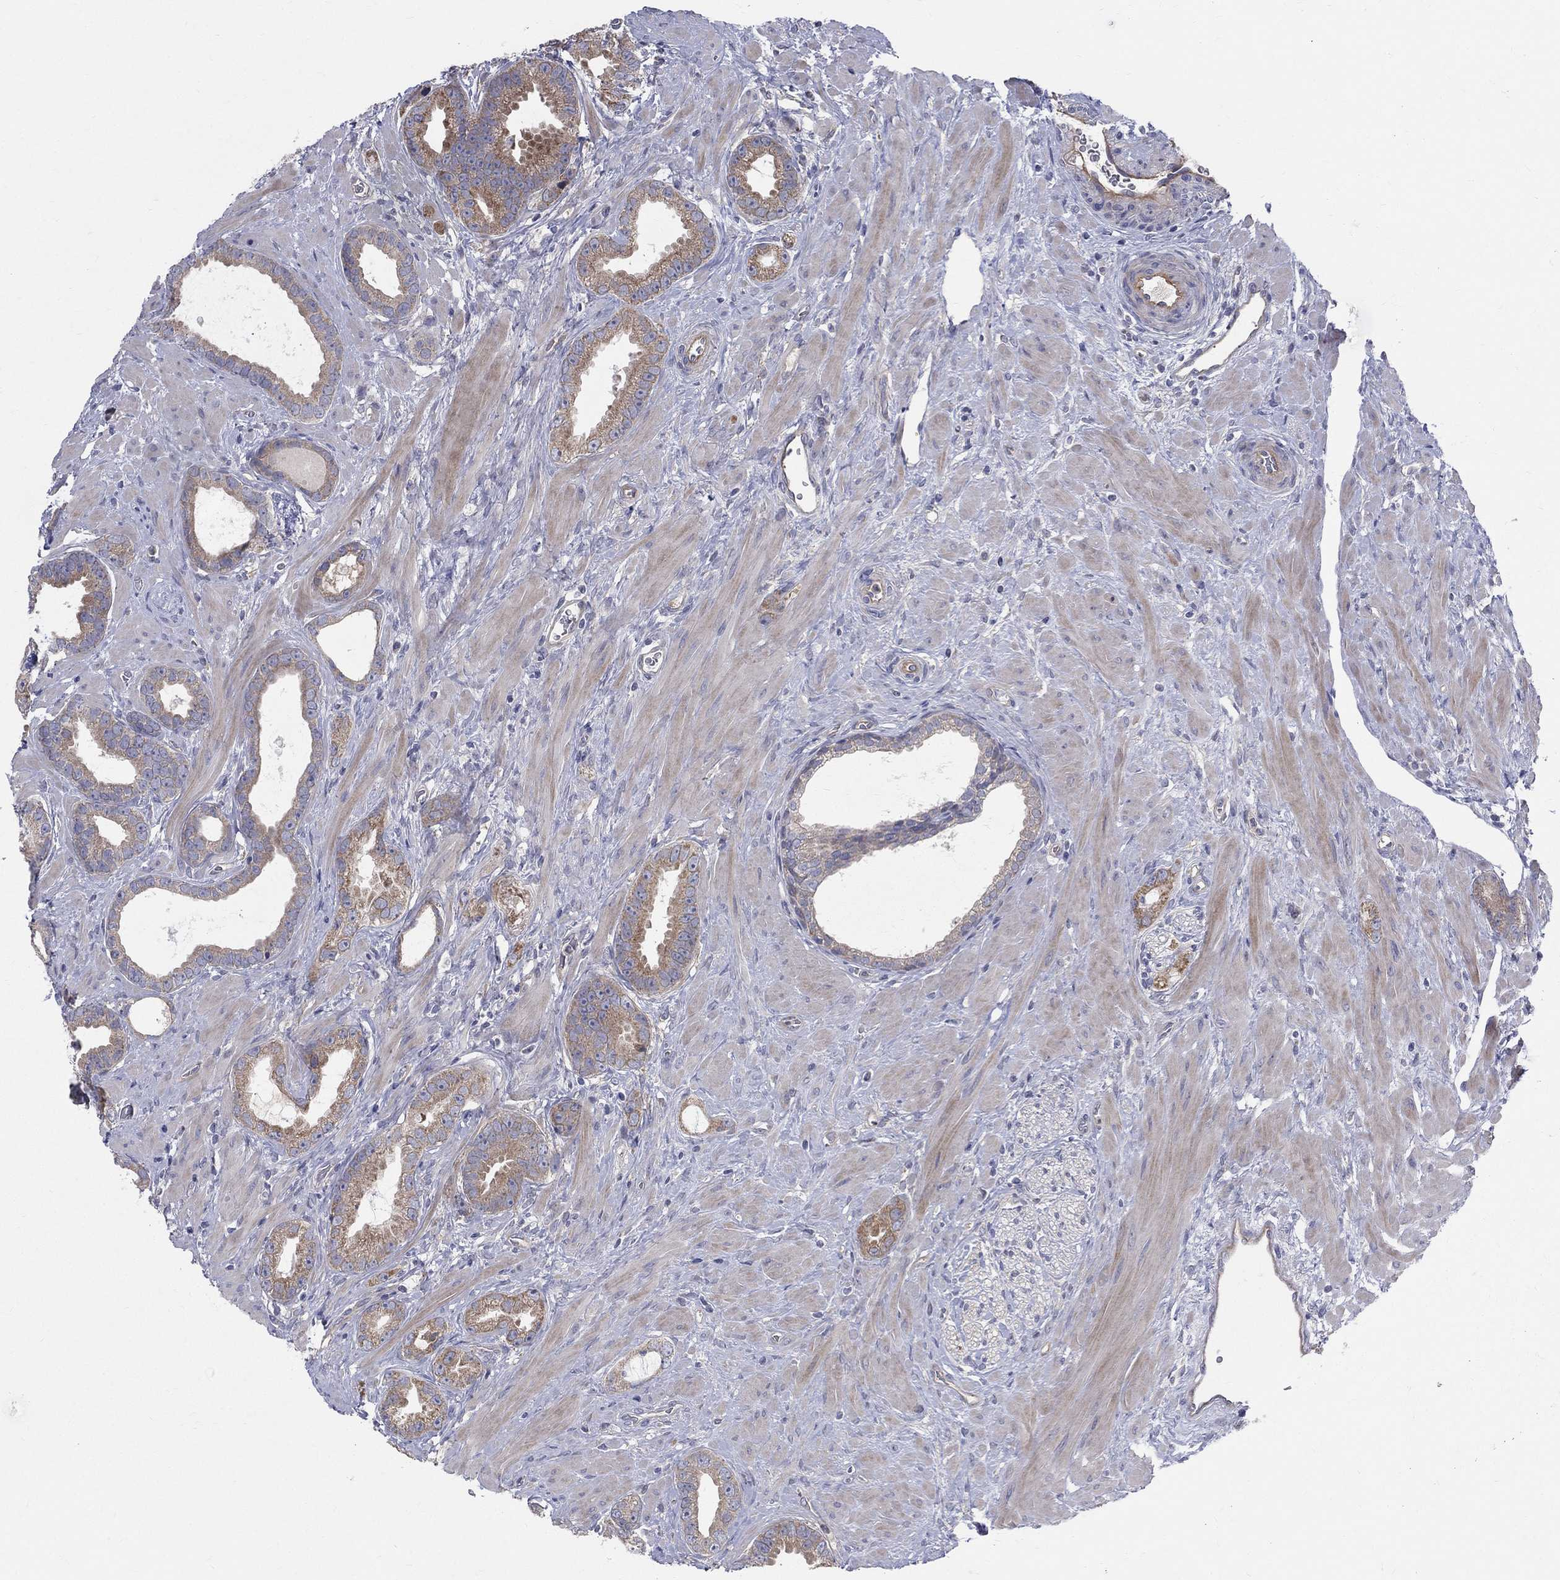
{"staining": {"intensity": "moderate", "quantity": "<25%", "location": "cytoplasmic/membranous"}, "tissue": "prostate cancer", "cell_type": "Tumor cells", "image_type": "cancer", "snomed": [{"axis": "morphology", "description": "Adenocarcinoma, Low grade"}, {"axis": "topography", "description": "Prostate"}], "caption": "IHC image of human adenocarcinoma (low-grade) (prostate) stained for a protein (brown), which demonstrates low levels of moderate cytoplasmic/membranous positivity in approximately <25% of tumor cells.", "gene": "POMZP3", "patient": {"sex": "male", "age": 68}}